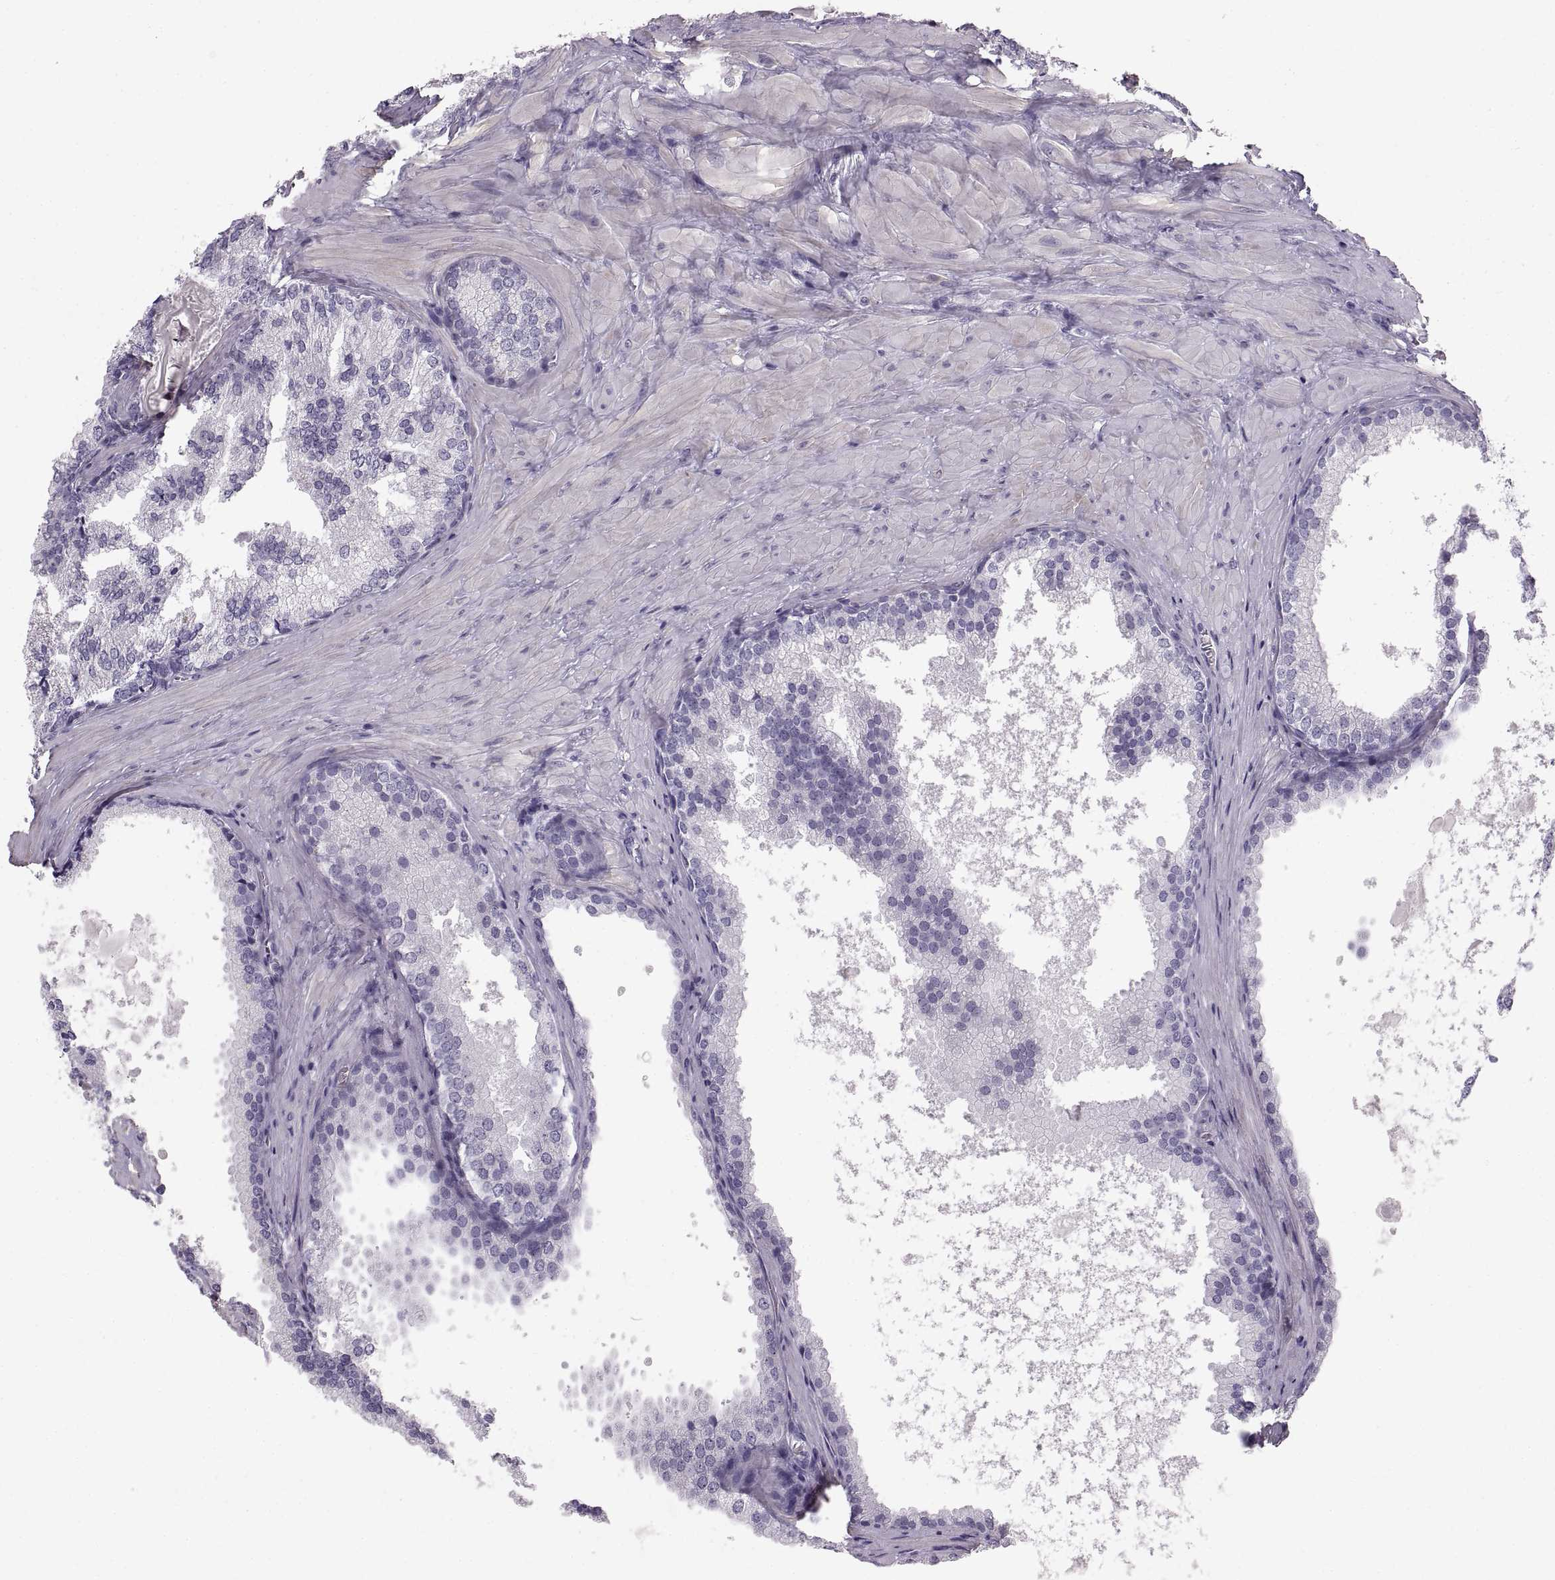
{"staining": {"intensity": "negative", "quantity": "none", "location": "none"}, "tissue": "prostate cancer", "cell_type": "Tumor cells", "image_type": "cancer", "snomed": [{"axis": "morphology", "description": "Adenocarcinoma, Low grade"}, {"axis": "topography", "description": "Prostate"}], "caption": "Immunohistochemistry (IHC) of prostate cancer demonstrates no staining in tumor cells.", "gene": "COL9A3", "patient": {"sex": "male", "age": 56}}